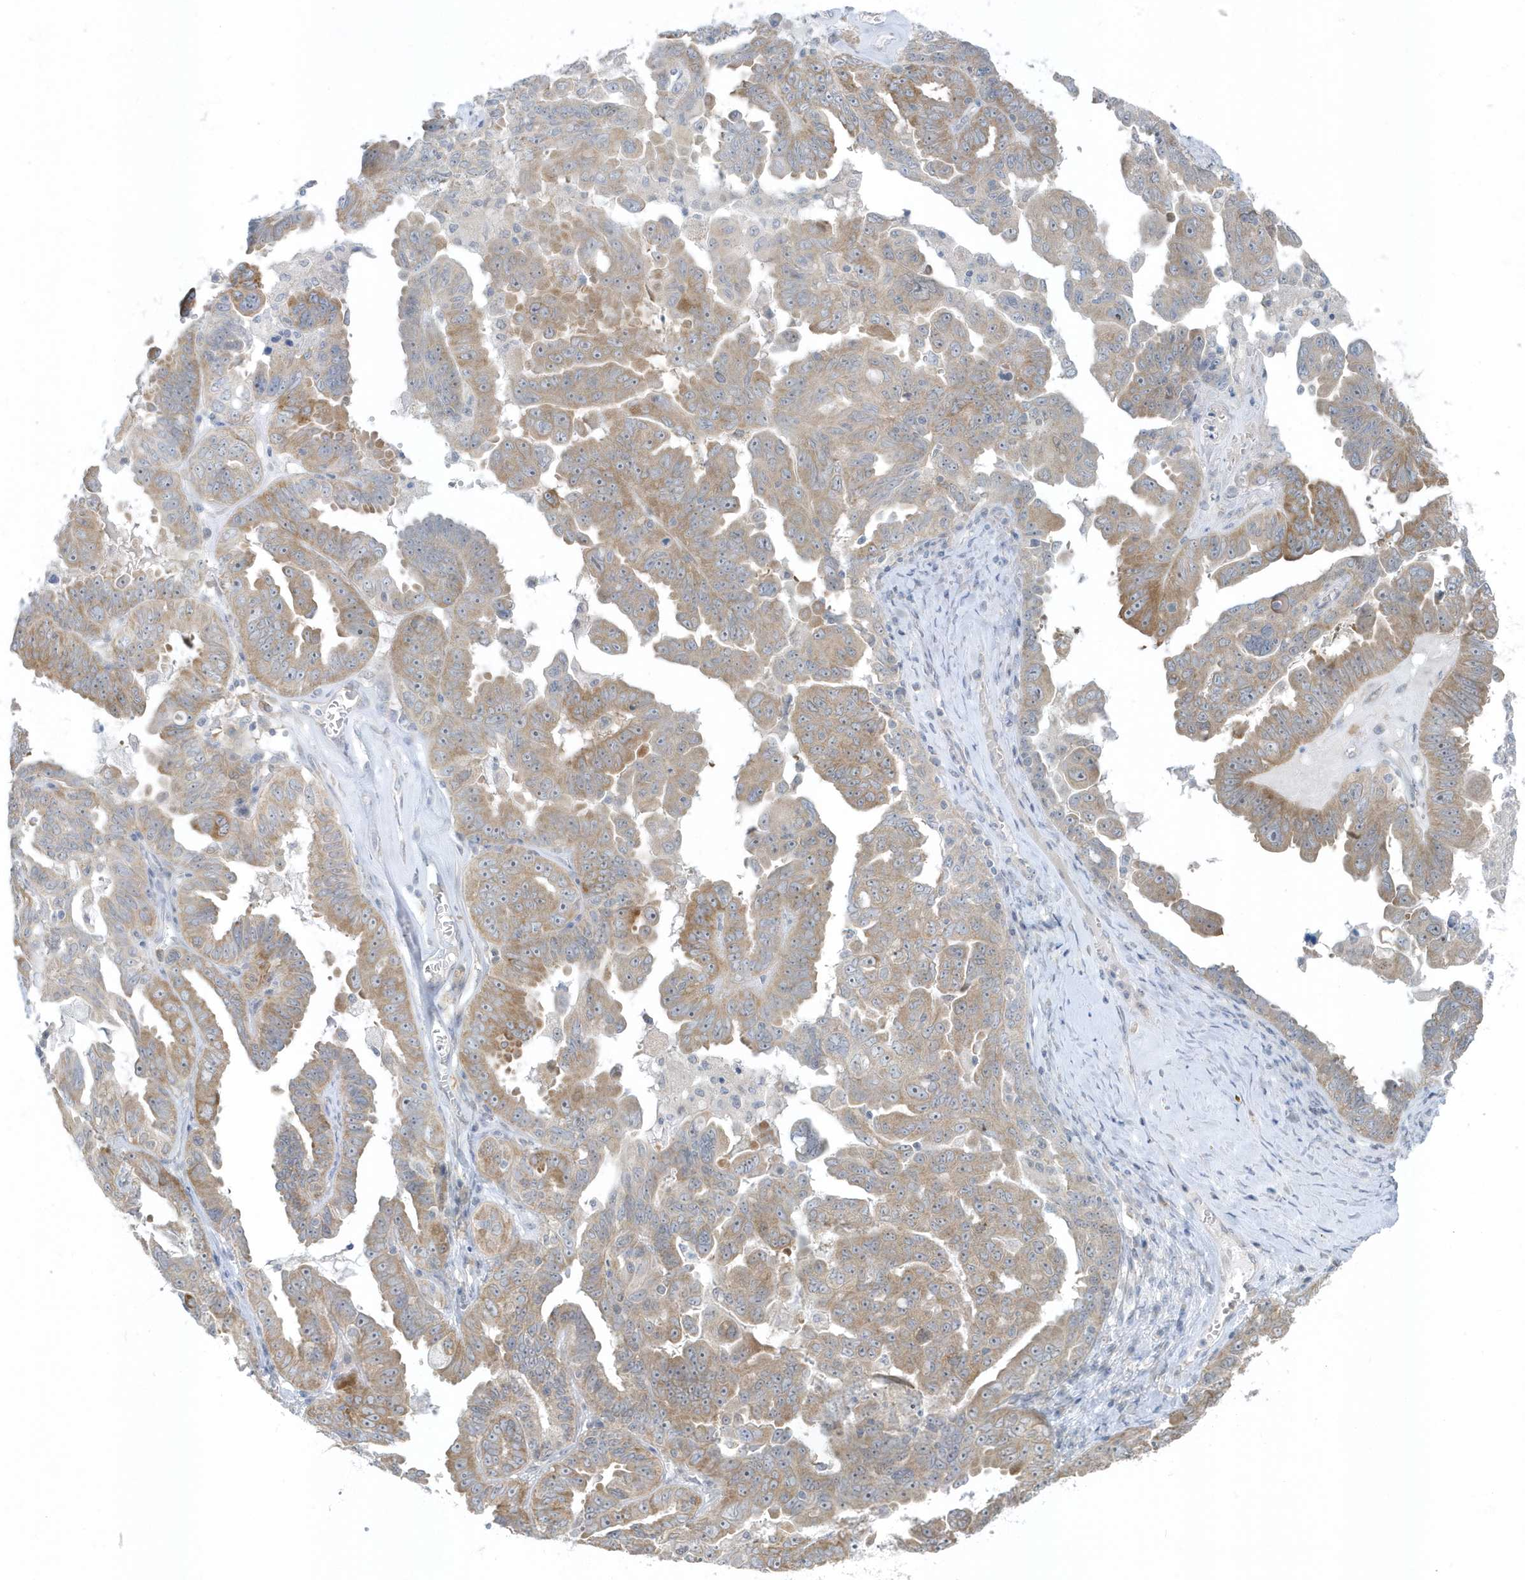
{"staining": {"intensity": "moderate", "quantity": "25%-75%", "location": "cytoplasmic/membranous"}, "tissue": "ovarian cancer", "cell_type": "Tumor cells", "image_type": "cancer", "snomed": [{"axis": "morphology", "description": "Carcinoma, endometroid"}, {"axis": "topography", "description": "Ovary"}], "caption": "Protein staining of endometroid carcinoma (ovarian) tissue displays moderate cytoplasmic/membranous positivity in approximately 25%-75% of tumor cells.", "gene": "SCN3A", "patient": {"sex": "female", "age": 62}}